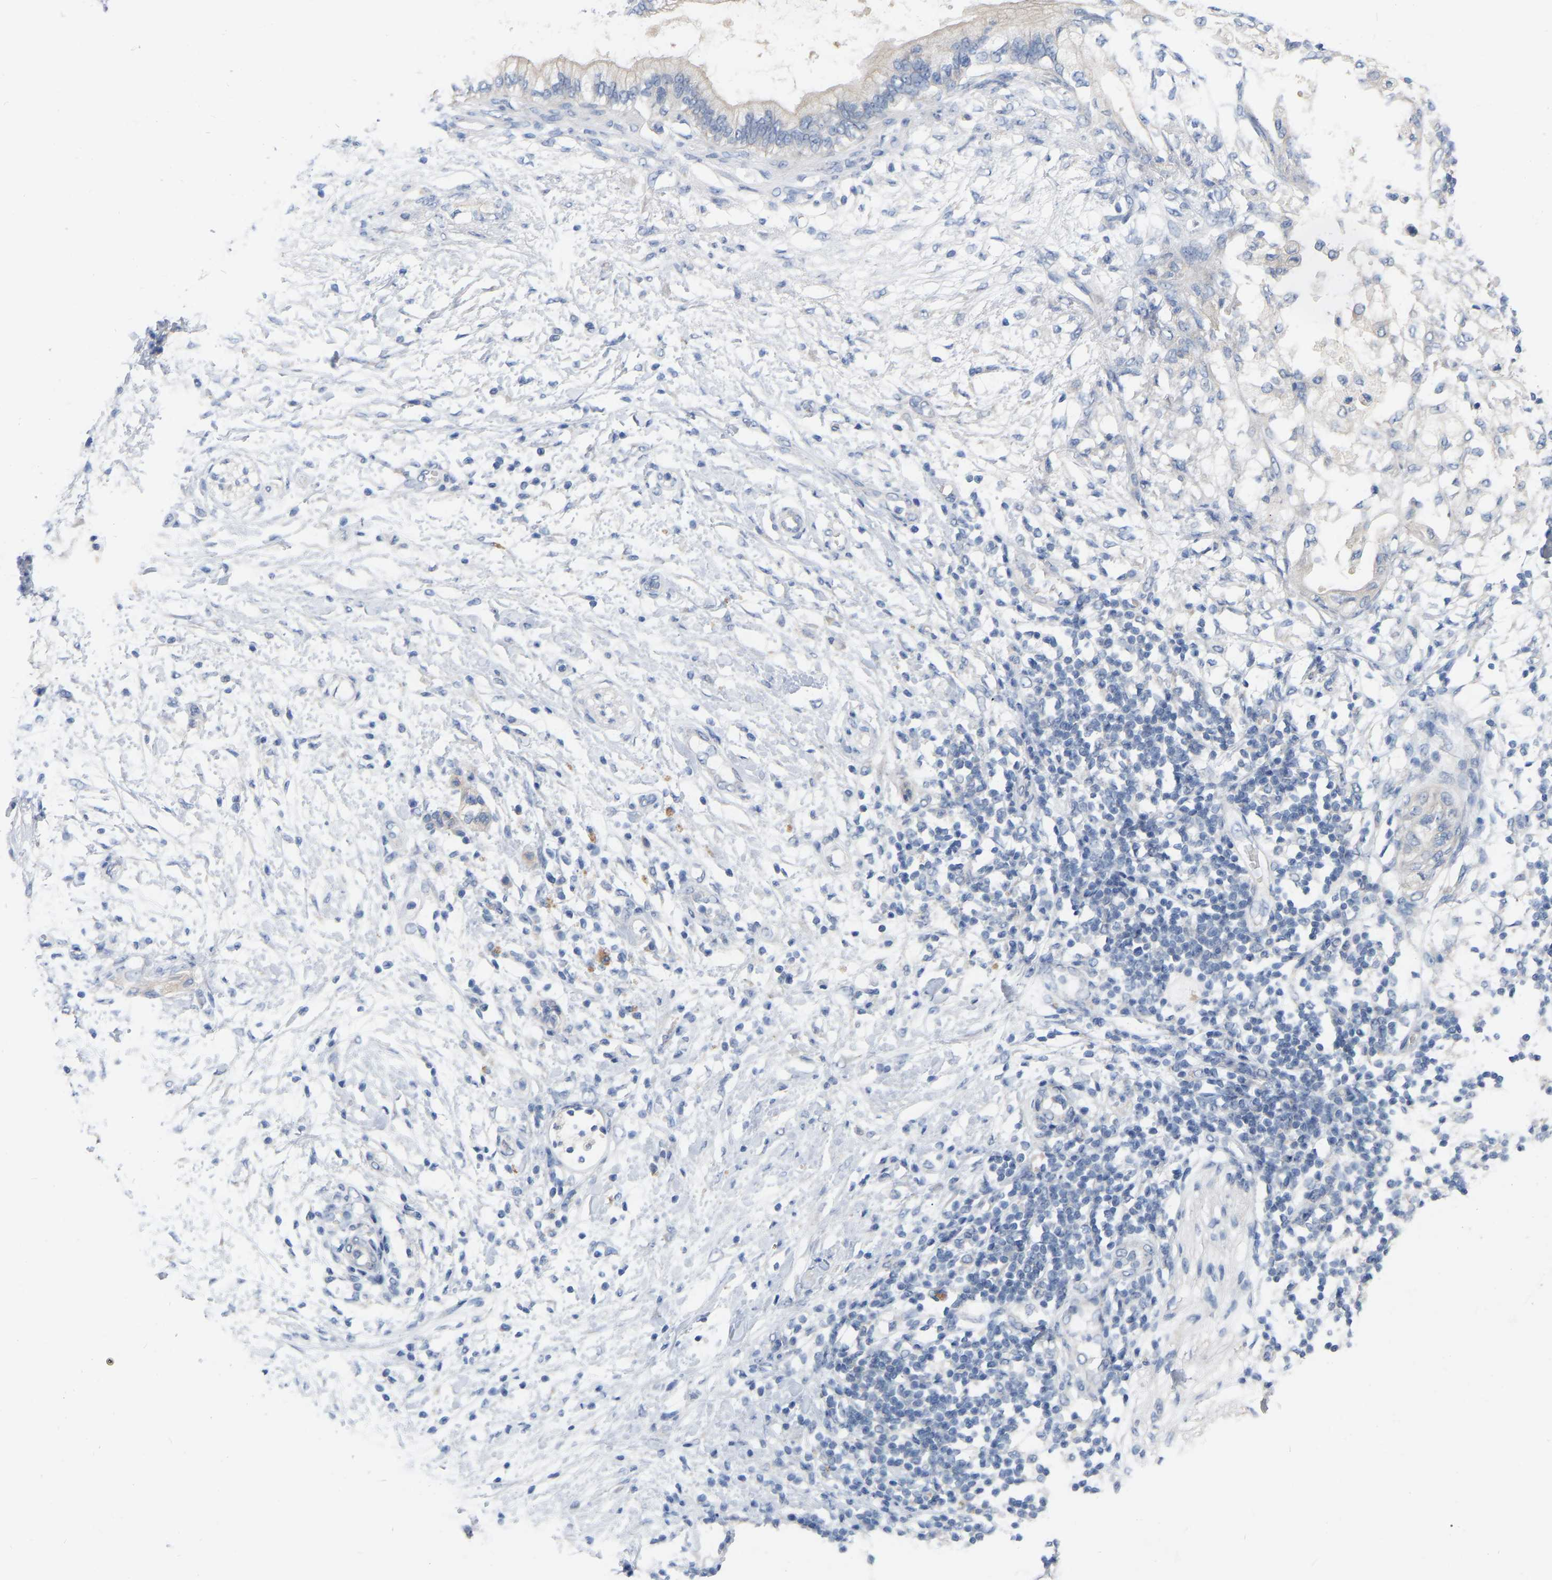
{"staining": {"intensity": "negative", "quantity": "none", "location": "none"}, "tissue": "adipose tissue", "cell_type": "Adipocytes", "image_type": "normal", "snomed": [{"axis": "morphology", "description": "Normal tissue, NOS"}, {"axis": "morphology", "description": "Adenocarcinoma, NOS"}, {"axis": "topography", "description": "Duodenum"}, {"axis": "topography", "description": "Peripheral nerve tissue"}], "caption": "An immunohistochemistry (IHC) micrograph of benign adipose tissue is shown. There is no staining in adipocytes of adipose tissue. (DAB (3,3'-diaminobenzidine) immunohistochemistry visualized using brightfield microscopy, high magnification).", "gene": "WIPI2", "patient": {"sex": "female", "age": 60}}